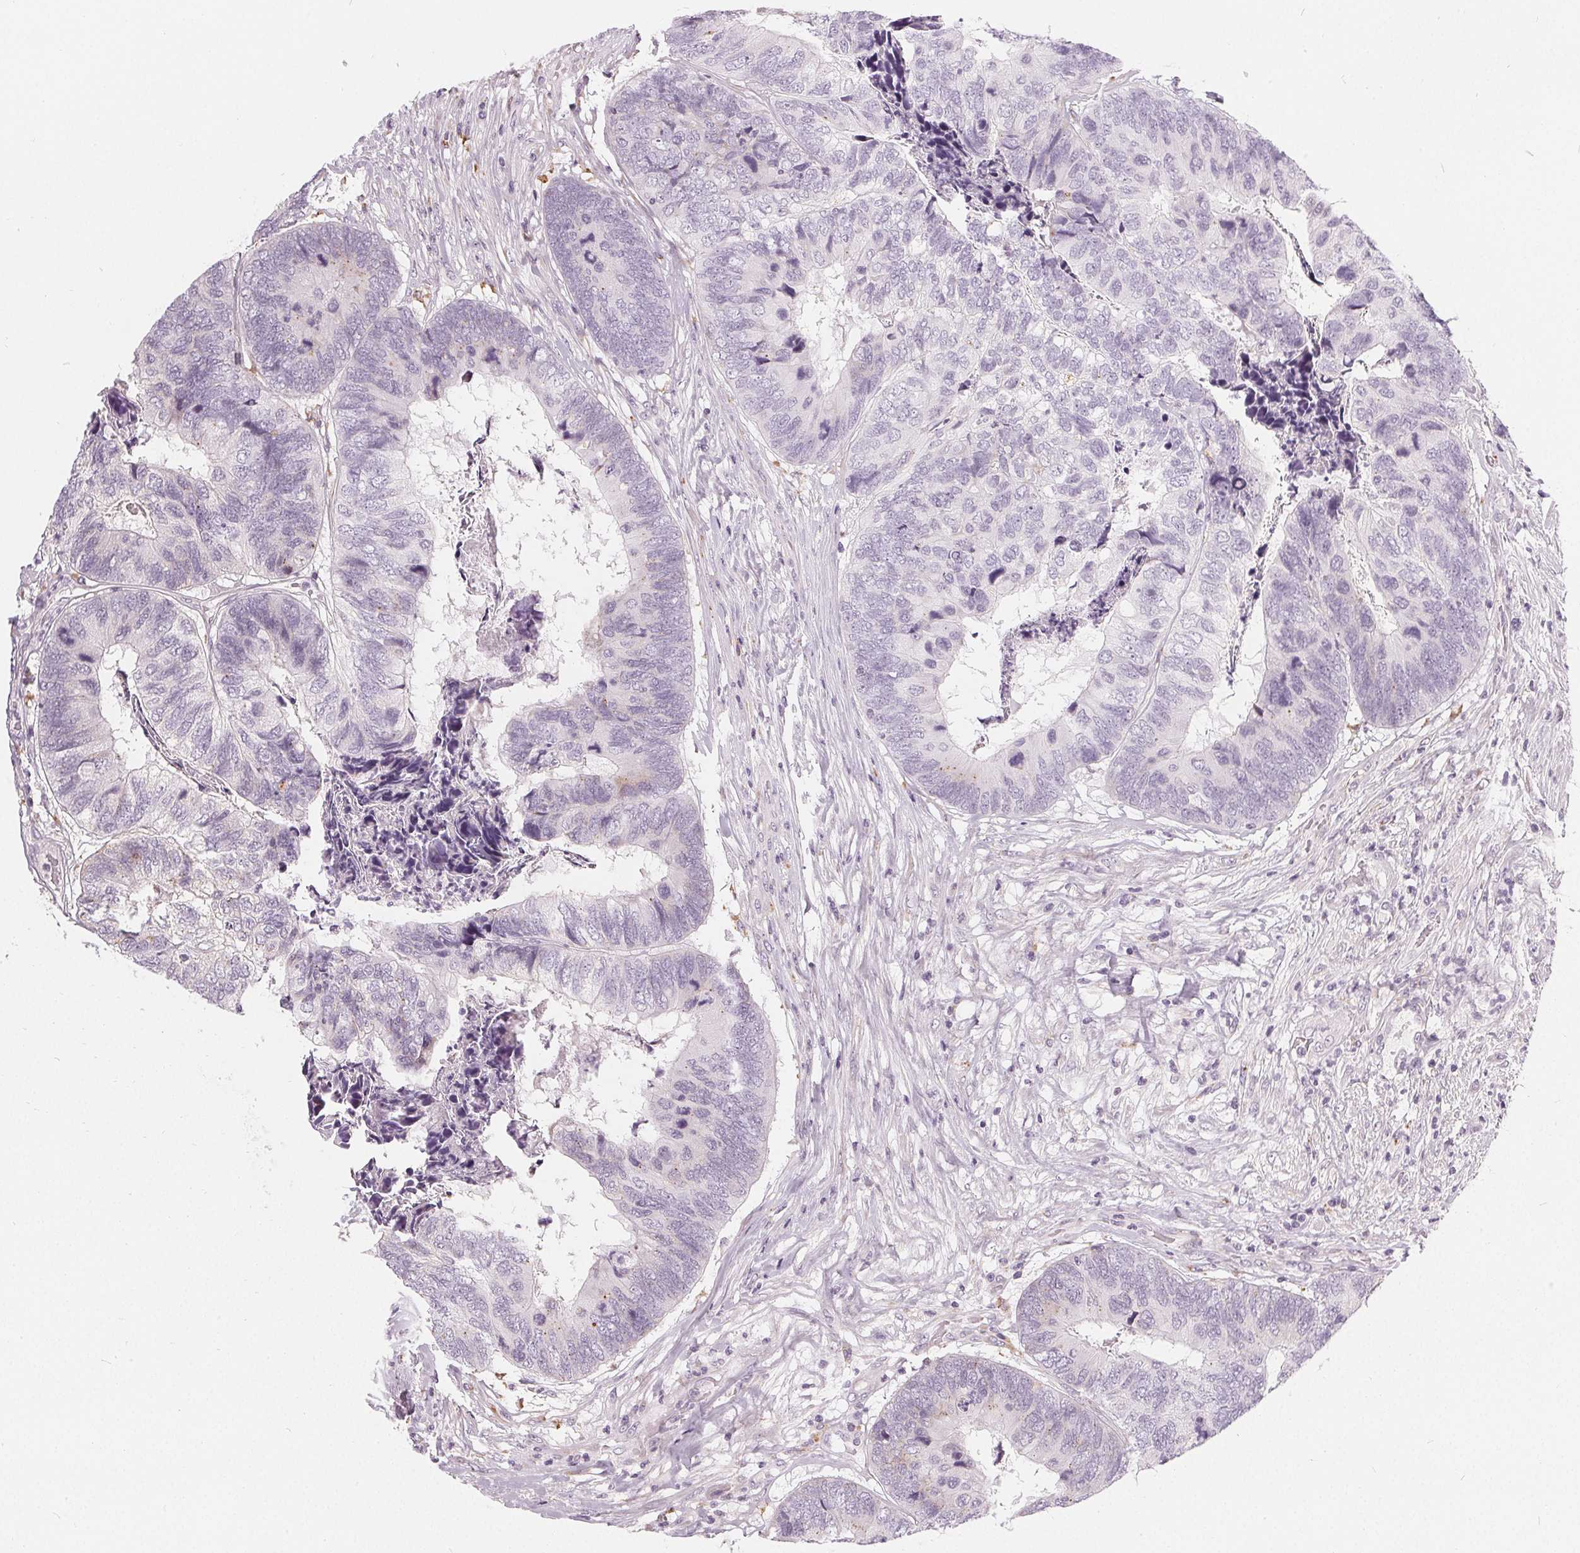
{"staining": {"intensity": "negative", "quantity": "none", "location": "none"}, "tissue": "colorectal cancer", "cell_type": "Tumor cells", "image_type": "cancer", "snomed": [{"axis": "morphology", "description": "Adenocarcinoma, NOS"}, {"axis": "topography", "description": "Colon"}], "caption": "IHC image of human adenocarcinoma (colorectal) stained for a protein (brown), which exhibits no staining in tumor cells.", "gene": "HOPX", "patient": {"sex": "female", "age": 67}}